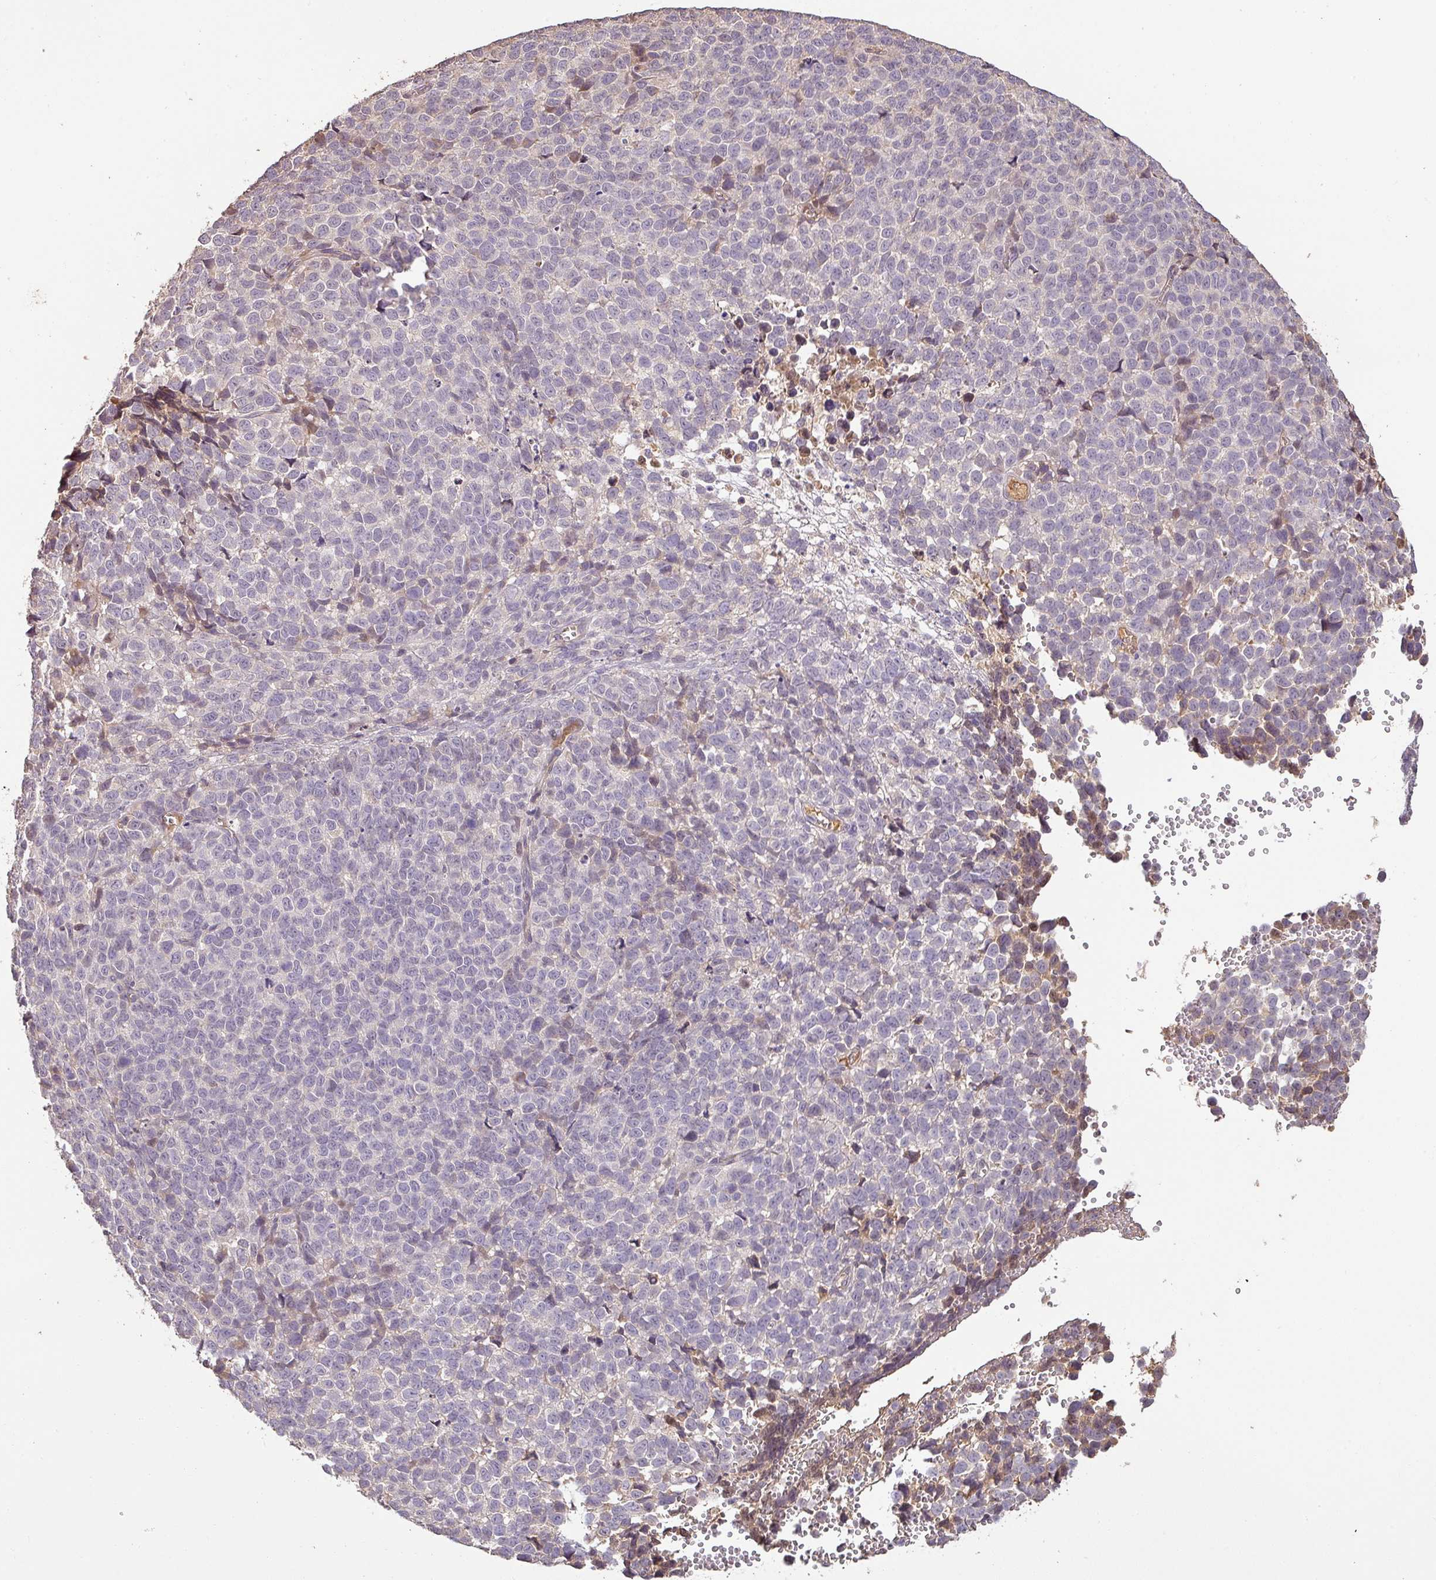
{"staining": {"intensity": "negative", "quantity": "none", "location": "none"}, "tissue": "melanoma", "cell_type": "Tumor cells", "image_type": "cancer", "snomed": [{"axis": "morphology", "description": "Malignant melanoma, NOS"}, {"axis": "topography", "description": "Nose, NOS"}], "caption": "IHC photomicrograph of human melanoma stained for a protein (brown), which reveals no positivity in tumor cells. (Immunohistochemistry (ihc), brightfield microscopy, high magnification).", "gene": "BPIFB3", "patient": {"sex": "female", "age": 48}}